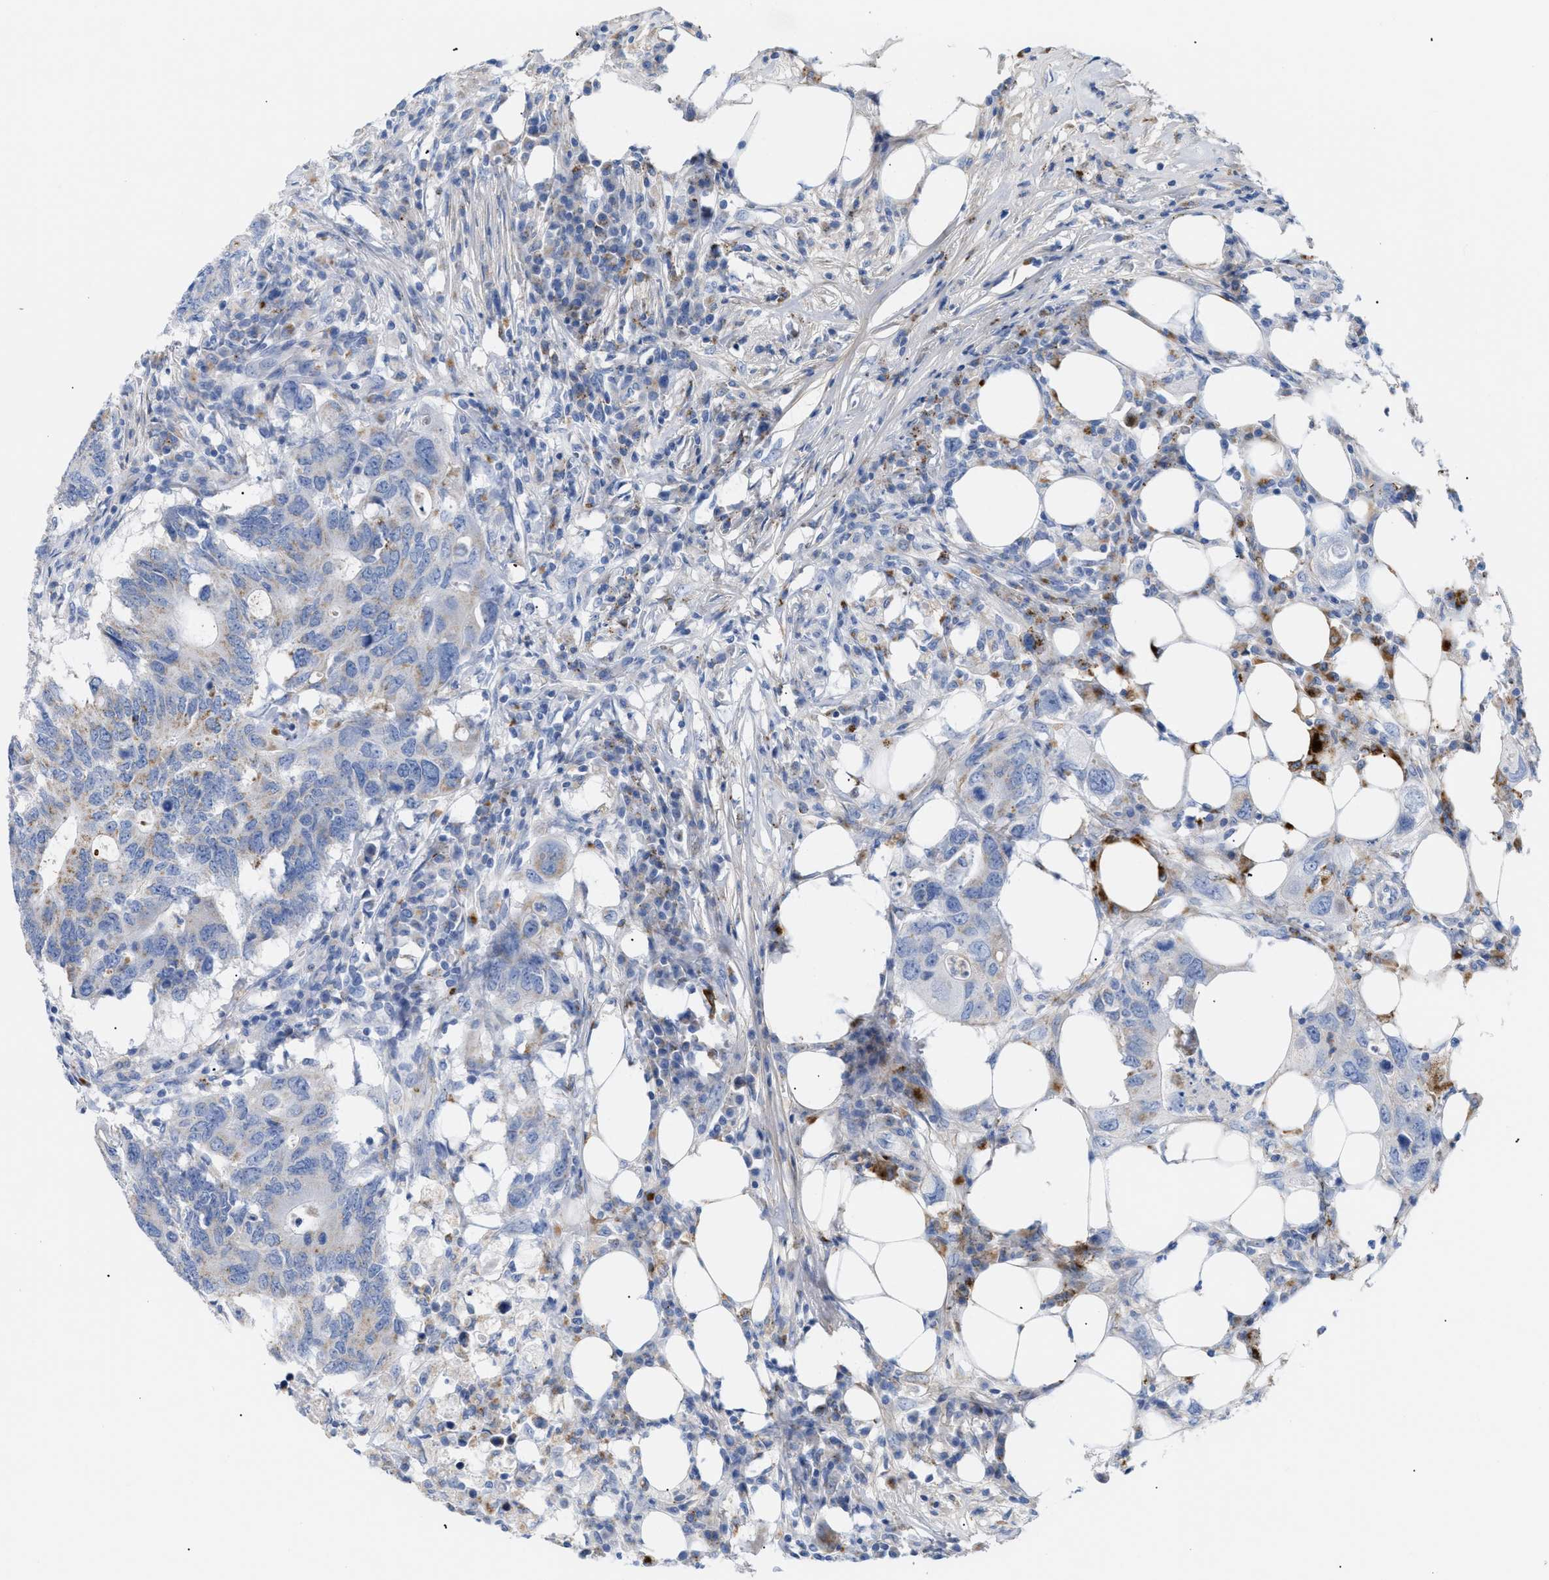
{"staining": {"intensity": "moderate", "quantity": "<25%", "location": "cytoplasmic/membranous"}, "tissue": "colorectal cancer", "cell_type": "Tumor cells", "image_type": "cancer", "snomed": [{"axis": "morphology", "description": "Adenocarcinoma, NOS"}, {"axis": "topography", "description": "Colon"}], "caption": "Immunohistochemical staining of human colorectal cancer reveals low levels of moderate cytoplasmic/membranous protein expression in approximately <25% of tumor cells.", "gene": "DRAM2", "patient": {"sex": "male", "age": 71}}